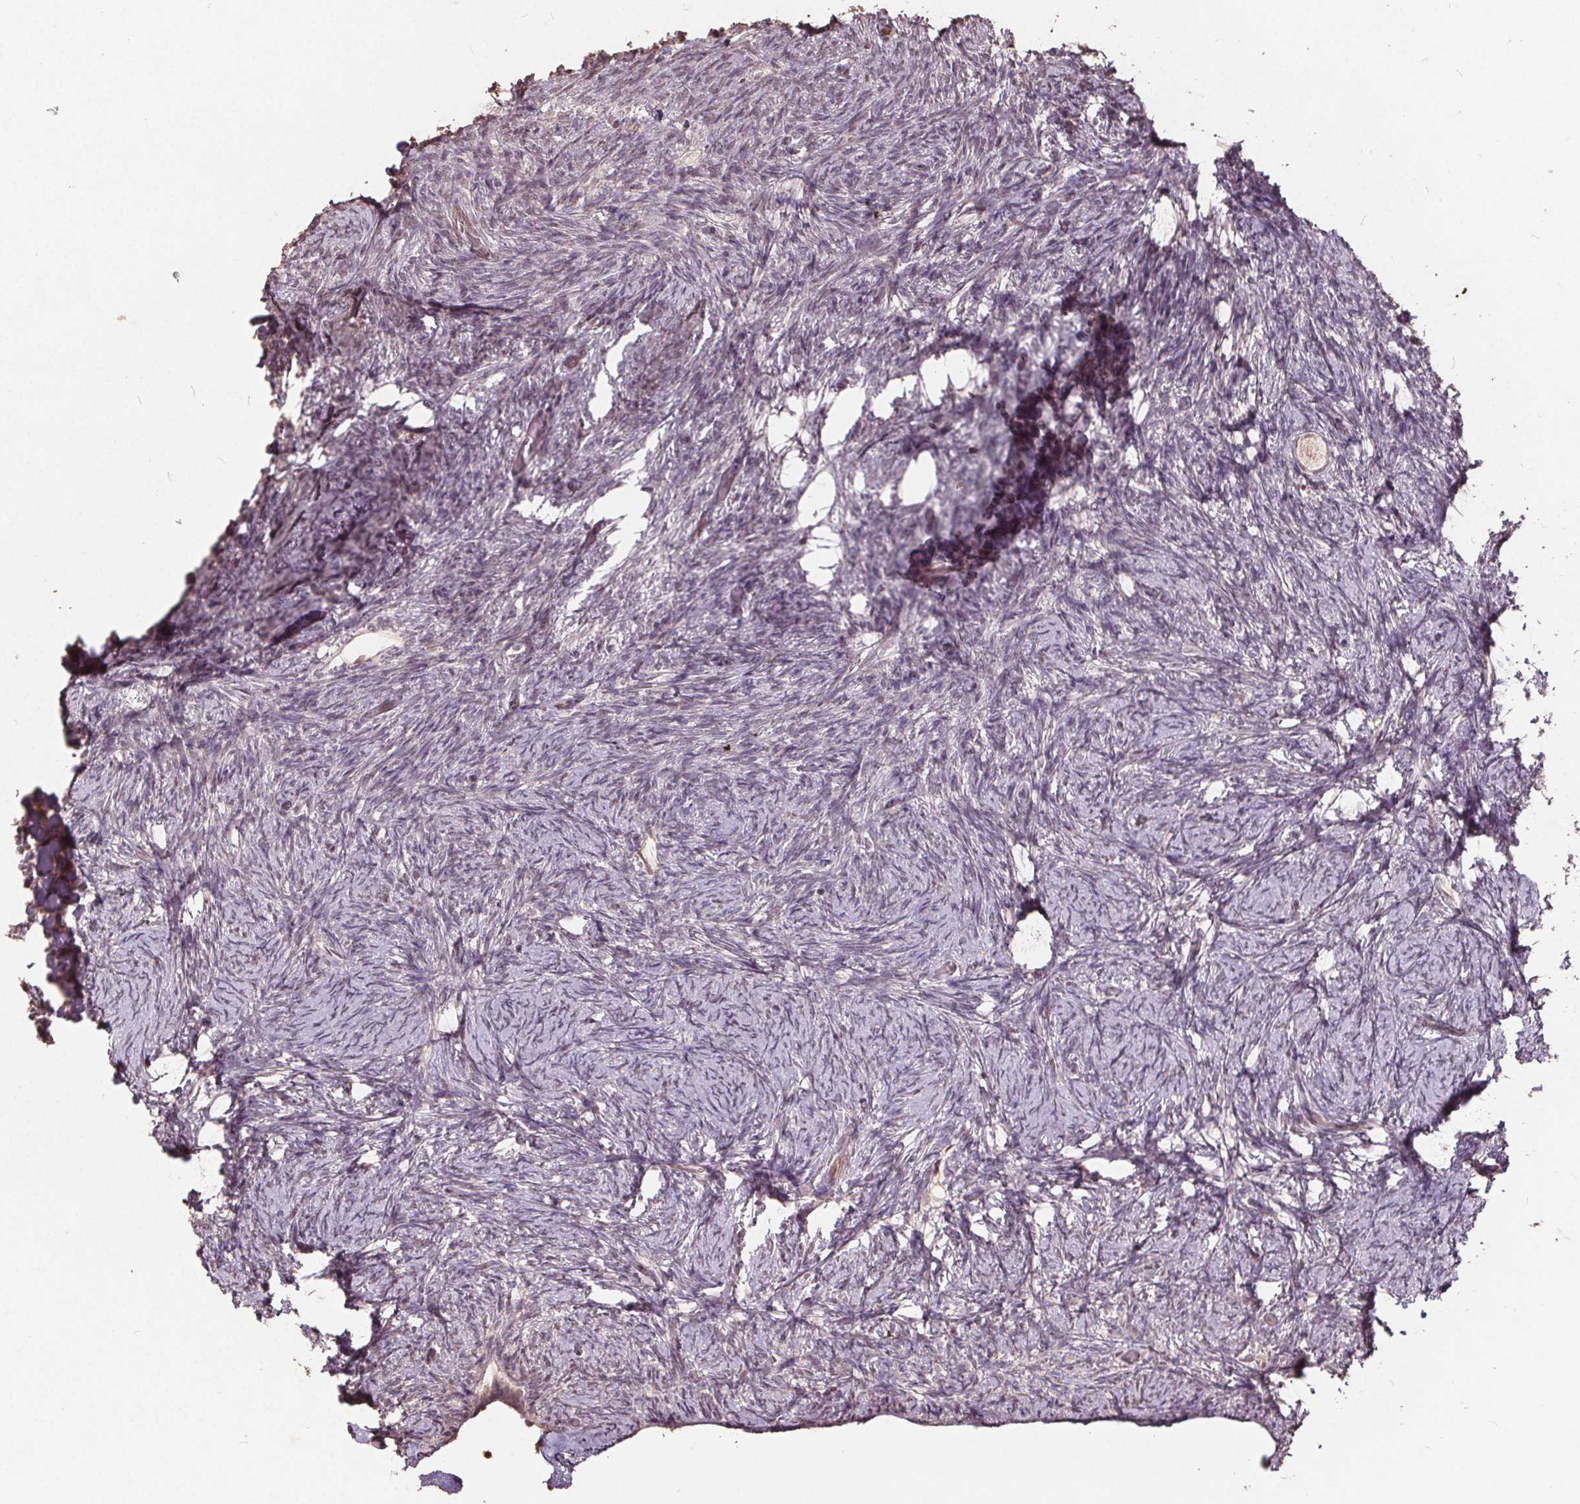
{"staining": {"intensity": "weak", "quantity": "25%-75%", "location": "cytoplasmic/membranous"}, "tissue": "ovary", "cell_type": "Follicle cells", "image_type": "normal", "snomed": [{"axis": "morphology", "description": "Normal tissue, NOS"}, {"axis": "topography", "description": "Ovary"}], "caption": "Weak cytoplasmic/membranous expression for a protein is identified in approximately 25%-75% of follicle cells of benign ovary using immunohistochemistry.", "gene": "DNMT3B", "patient": {"sex": "female", "age": 34}}